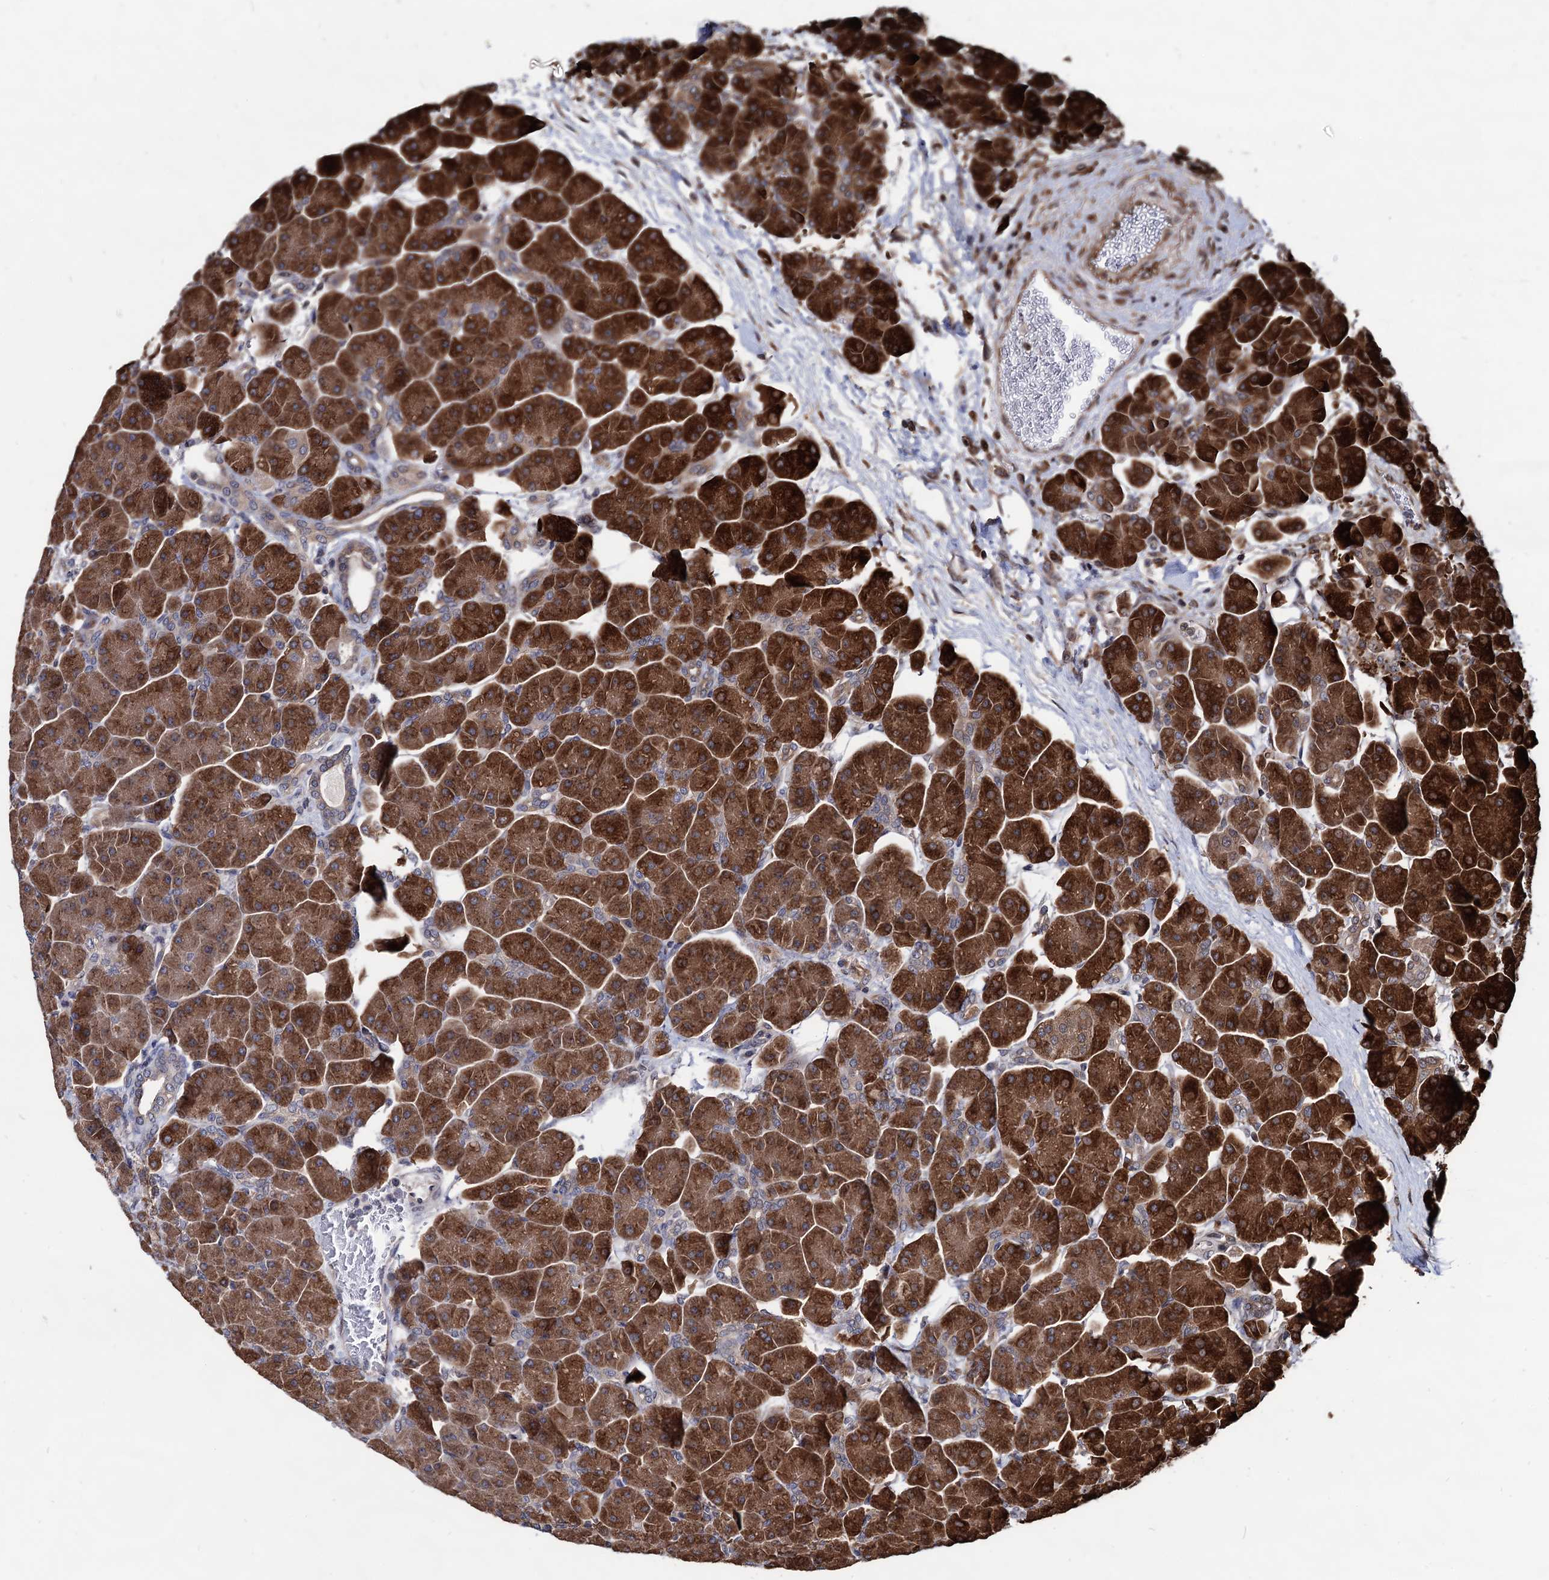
{"staining": {"intensity": "strong", "quantity": ">75%", "location": "cytoplasmic/membranous,nuclear"}, "tissue": "pancreas", "cell_type": "Exocrine glandular cells", "image_type": "normal", "snomed": [{"axis": "morphology", "description": "Normal tissue, NOS"}, {"axis": "topography", "description": "Pancreas"}], "caption": "High-power microscopy captured an immunohistochemistry micrograph of benign pancreas, revealing strong cytoplasmic/membranous,nuclear positivity in approximately >75% of exocrine glandular cells.", "gene": "ANKRD12", "patient": {"sex": "male", "age": 66}}